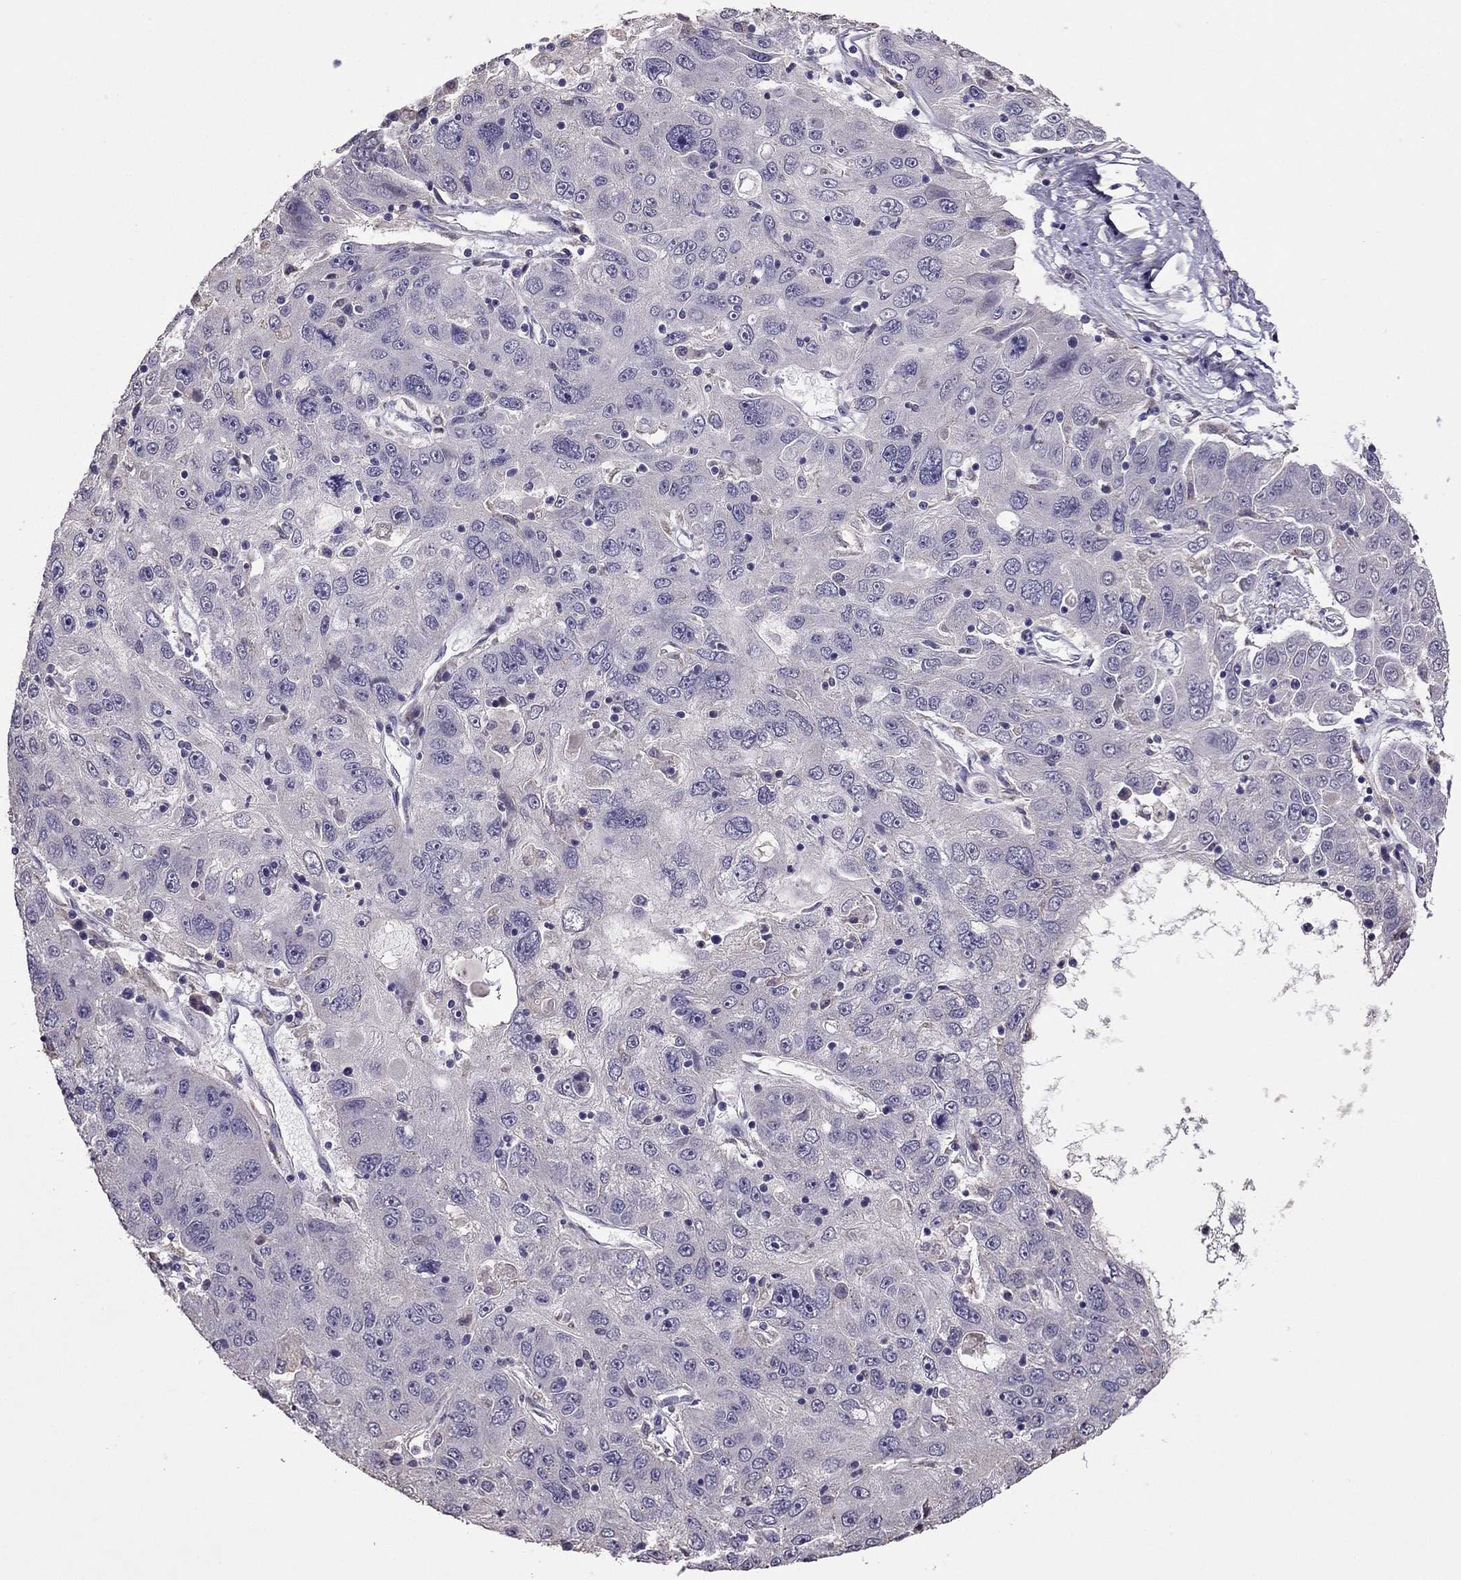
{"staining": {"intensity": "negative", "quantity": "none", "location": "none"}, "tissue": "stomach cancer", "cell_type": "Tumor cells", "image_type": "cancer", "snomed": [{"axis": "morphology", "description": "Adenocarcinoma, NOS"}, {"axis": "topography", "description": "Stomach"}], "caption": "Stomach cancer (adenocarcinoma) stained for a protein using IHC reveals no expression tumor cells.", "gene": "CDH9", "patient": {"sex": "male", "age": 56}}